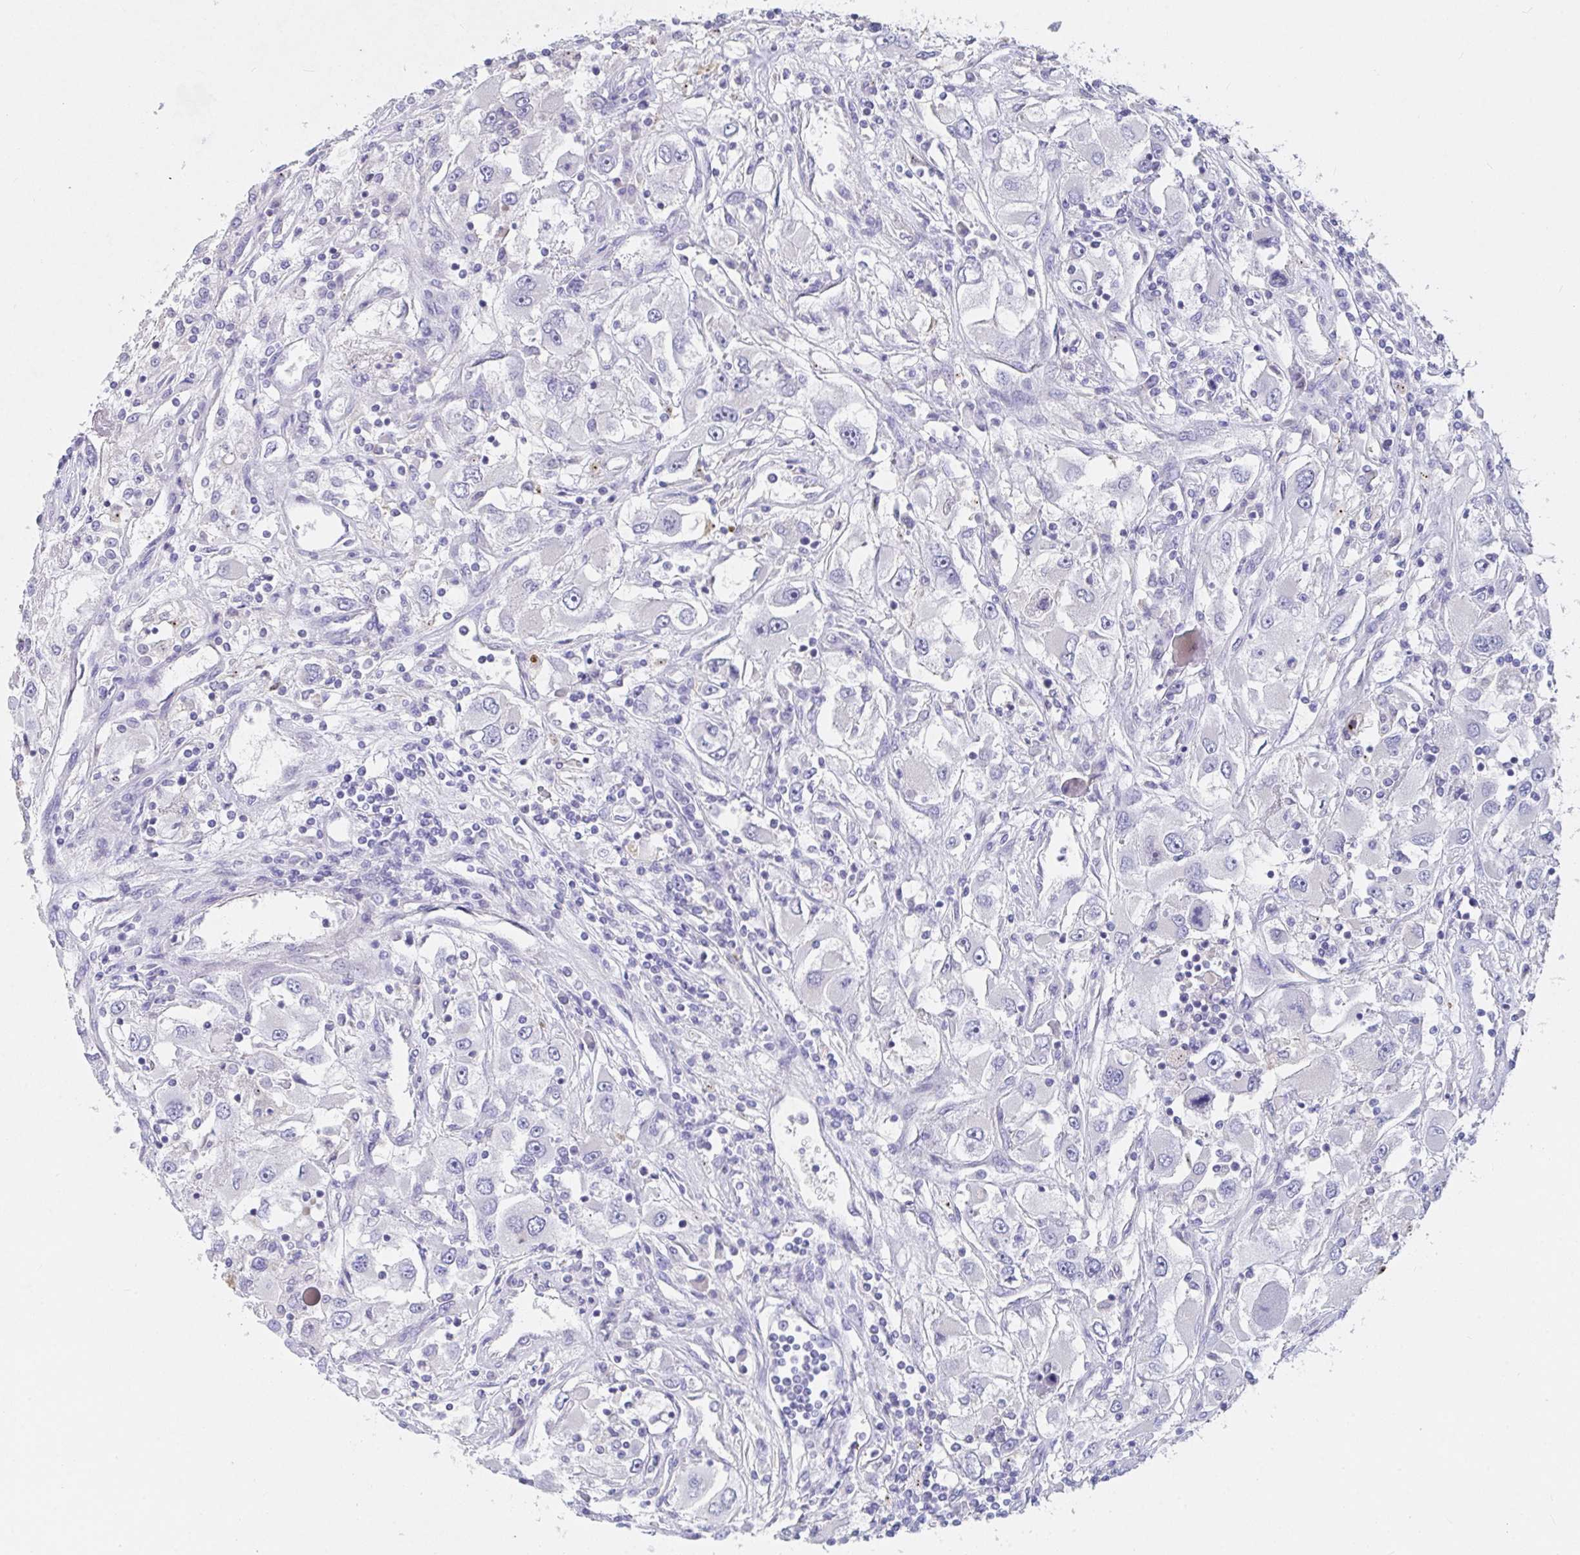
{"staining": {"intensity": "negative", "quantity": "none", "location": "none"}, "tissue": "renal cancer", "cell_type": "Tumor cells", "image_type": "cancer", "snomed": [{"axis": "morphology", "description": "Adenocarcinoma, NOS"}, {"axis": "topography", "description": "Kidney"}], "caption": "Immunohistochemistry histopathology image of renal adenocarcinoma stained for a protein (brown), which reveals no positivity in tumor cells.", "gene": "ZNF561", "patient": {"sex": "female", "age": 52}}